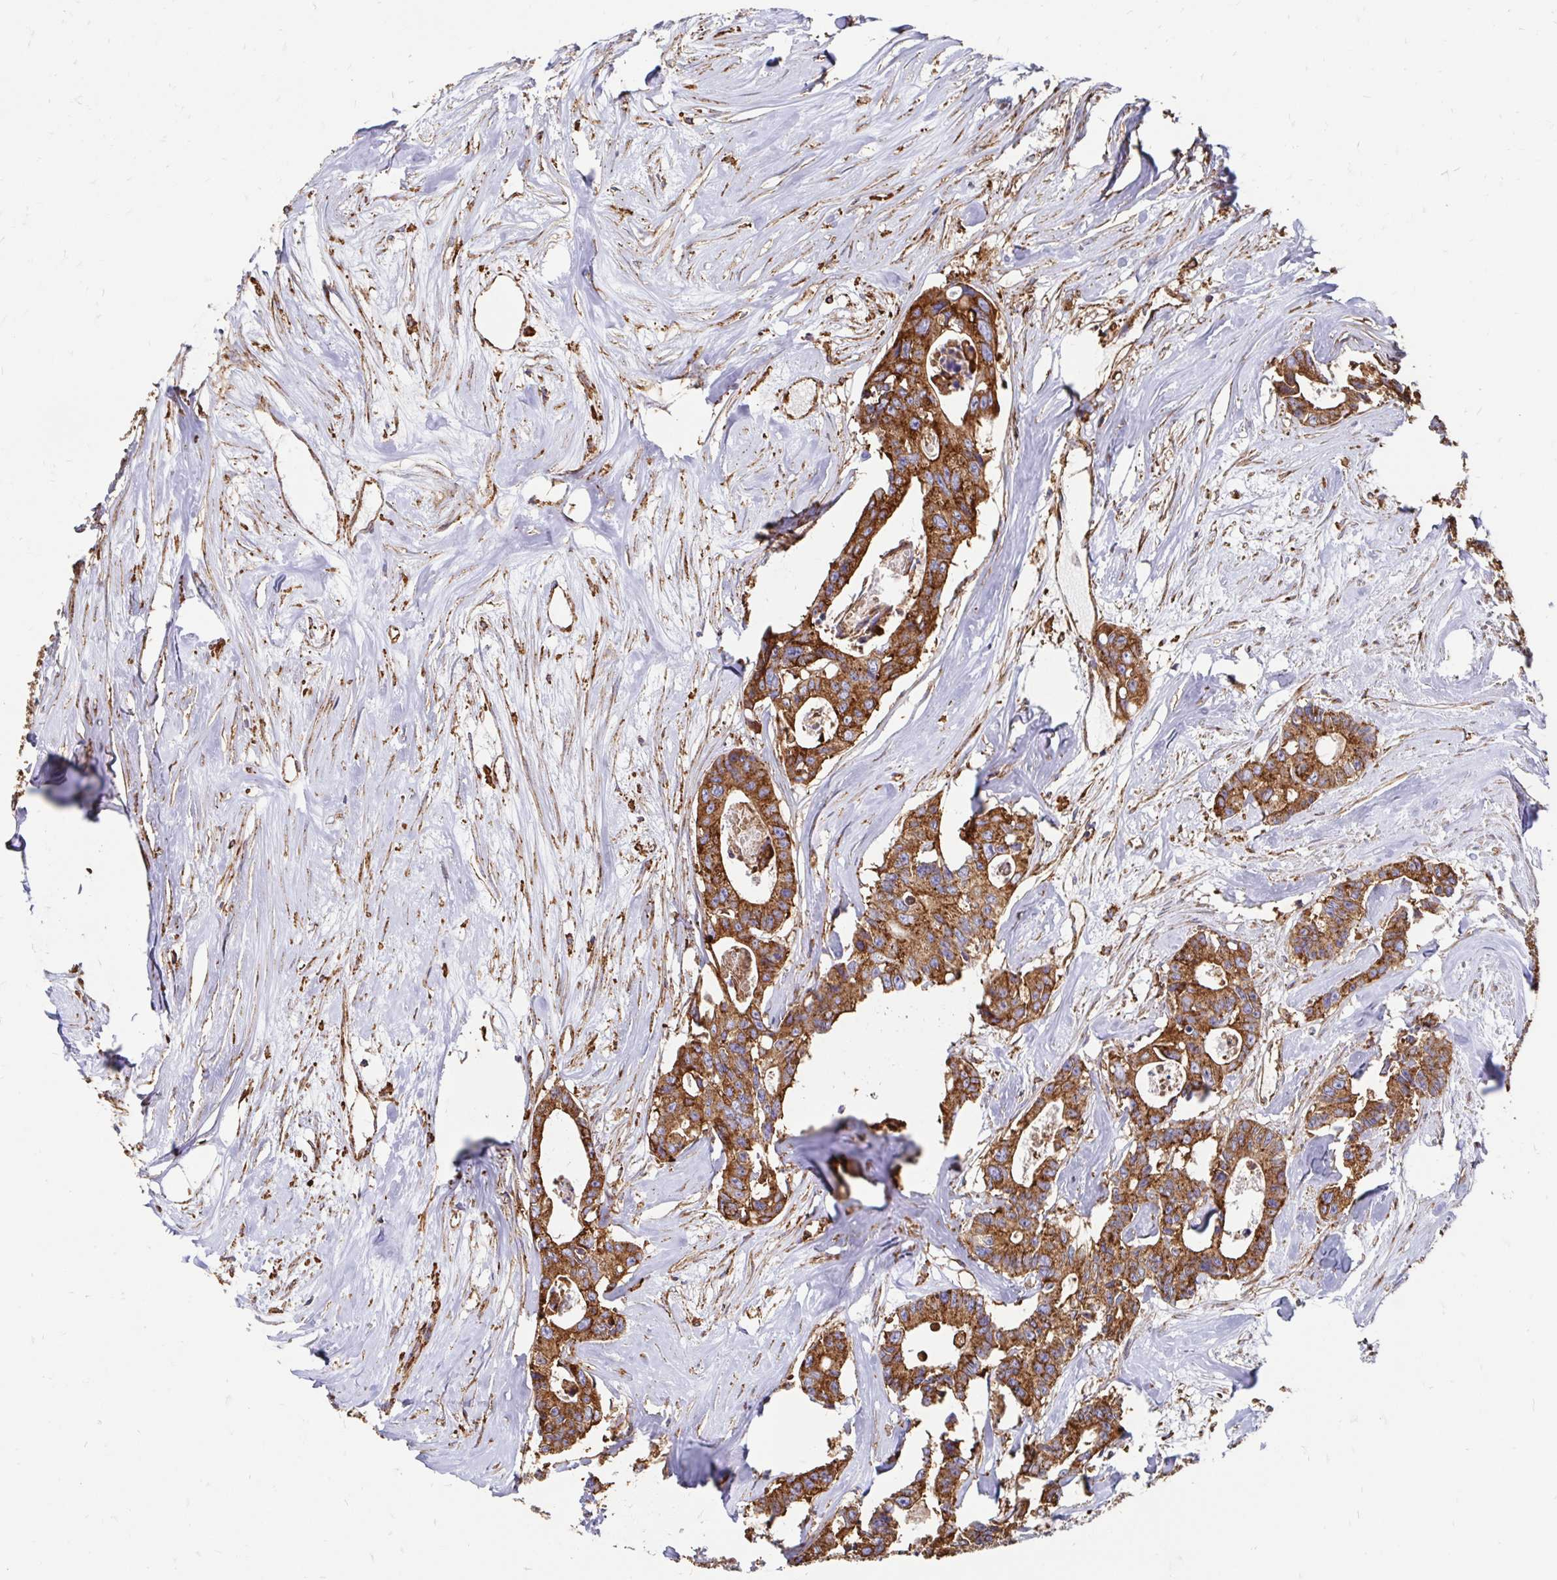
{"staining": {"intensity": "strong", "quantity": ">75%", "location": "cytoplasmic/membranous"}, "tissue": "colorectal cancer", "cell_type": "Tumor cells", "image_type": "cancer", "snomed": [{"axis": "morphology", "description": "Adenocarcinoma, NOS"}, {"axis": "topography", "description": "Rectum"}], "caption": "Immunohistochemical staining of adenocarcinoma (colorectal) shows high levels of strong cytoplasmic/membranous protein staining in about >75% of tumor cells.", "gene": "CLTC", "patient": {"sex": "male", "age": 57}}